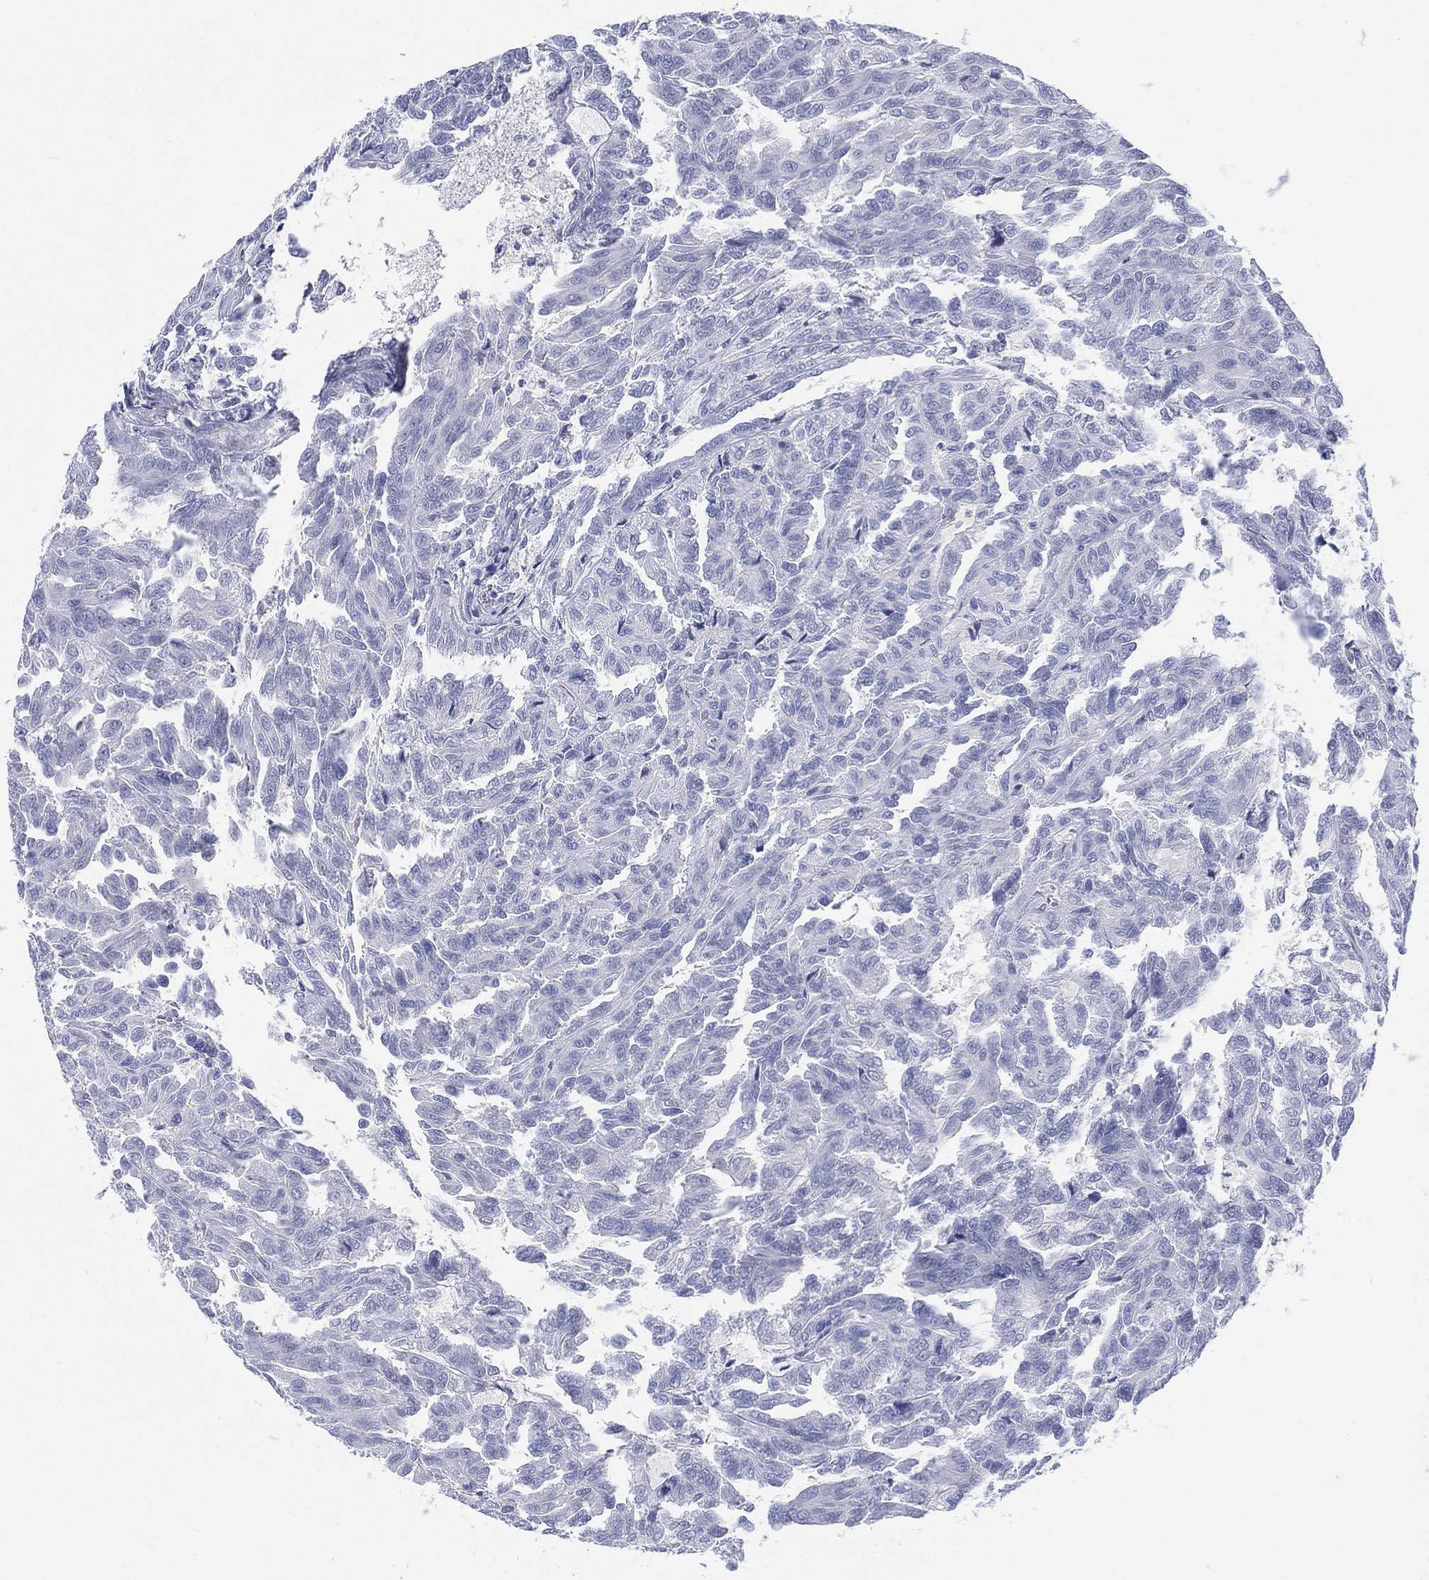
{"staining": {"intensity": "negative", "quantity": "none", "location": "none"}, "tissue": "renal cancer", "cell_type": "Tumor cells", "image_type": "cancer", "snomed": [{"axis": "morphology", "description": "Adenocarcinoma, NOS"}, {"axis": "topography", "description": "Kidney"}], "caption": "Tumor cells show no significant staining in adenocarcinoma (renal).", "gene": "SEPTIN1", "patient": {"sex": "male", "age": 79}}